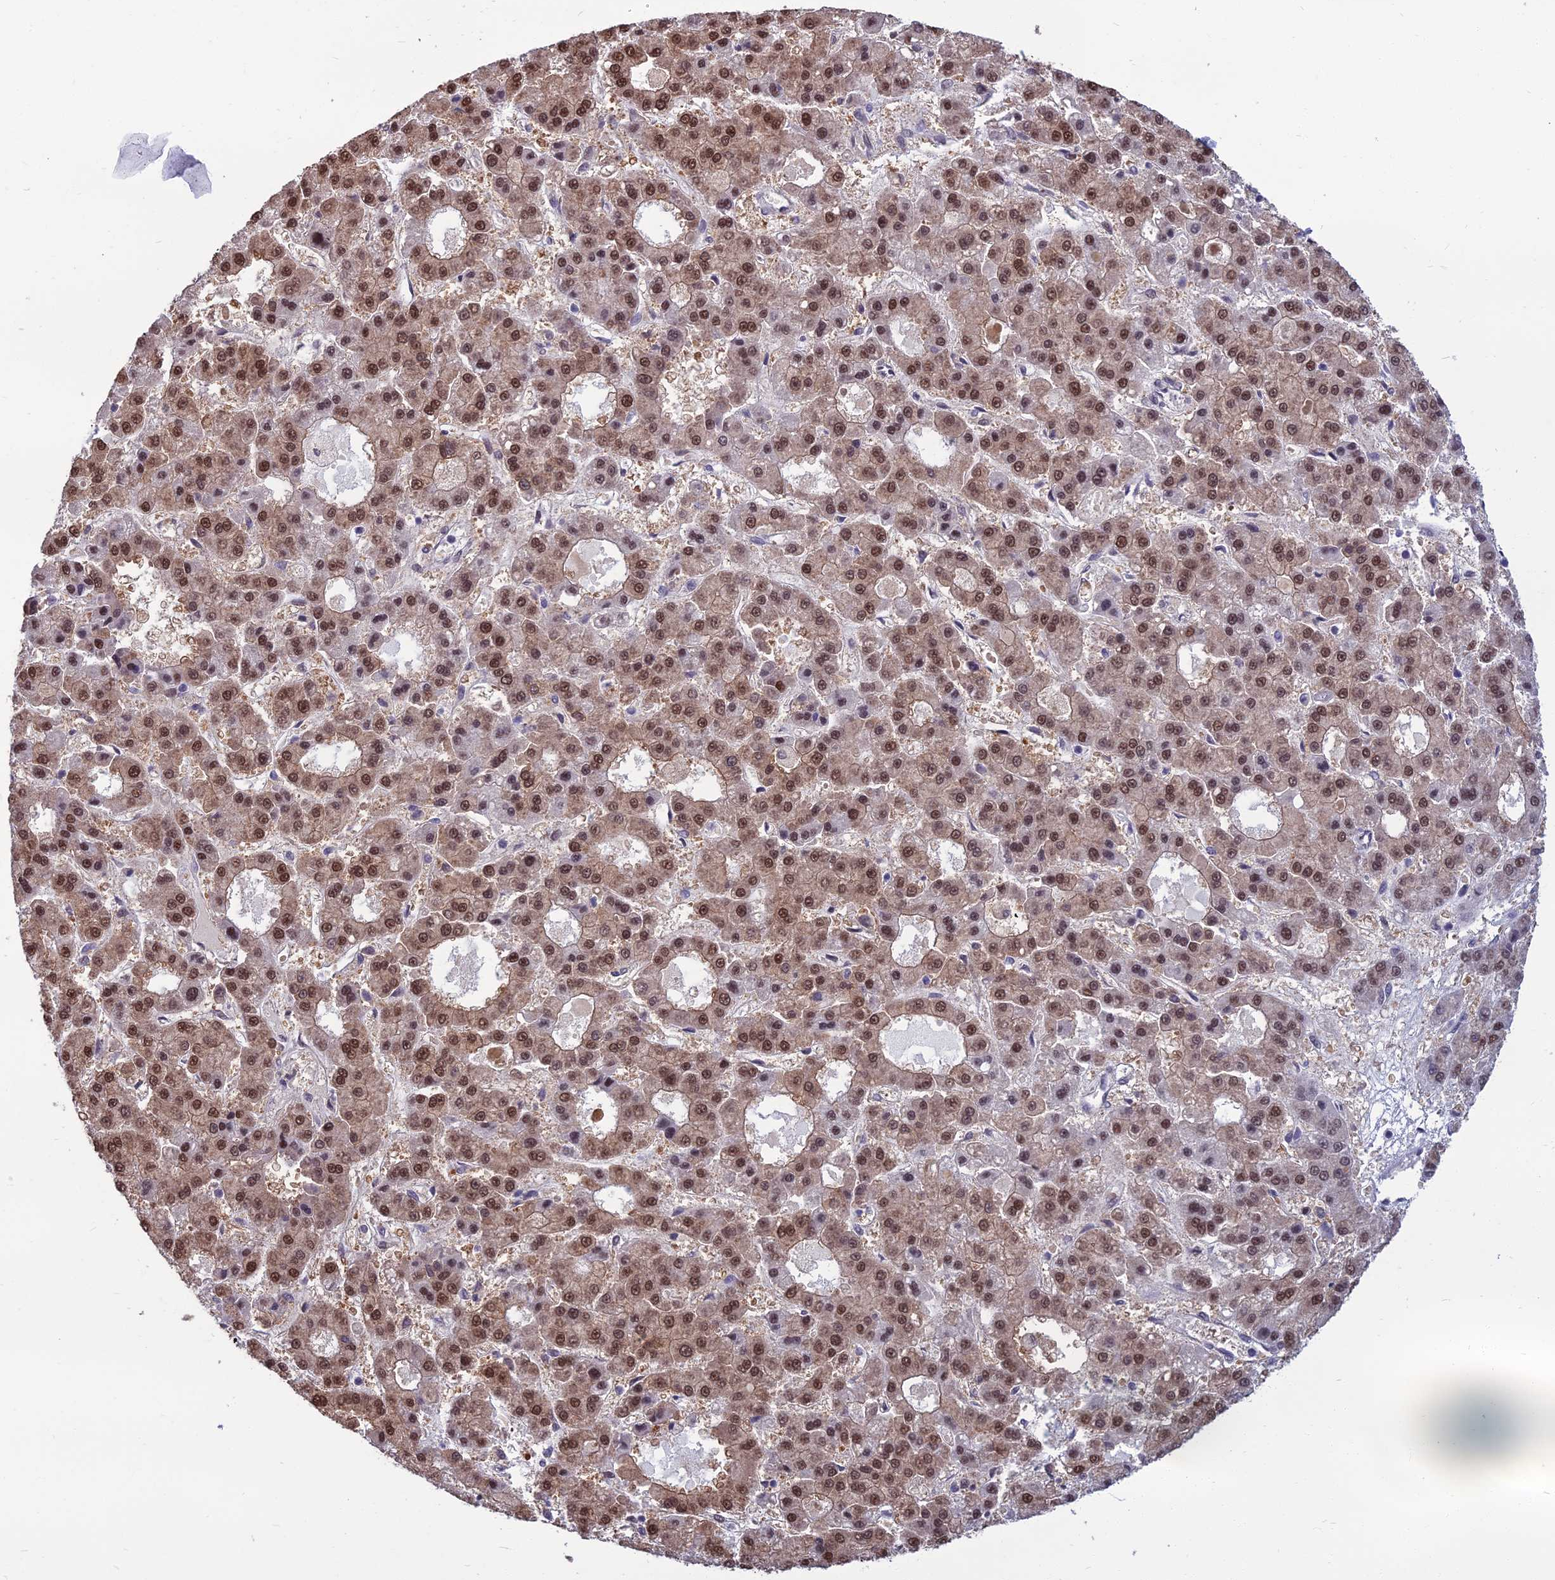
{"staining": {"intensity": "moderate", "quantity": ">75%", "location": "nuclear"}, "tissue": "liver cancer", "cell_type": "Tumor cells", "image_type": "cancer", "snomed": [{"axis": "morphology", "description": "Carcinoma, Hepatocellular, NOS"}, {"axis": "topography", "description": "Liver"}], "caption": "Immunohistochemistry of human liver hepatocellular carcinoma shows medium levels of moderate nuclear positivity in about >75% of tumor cells. Nuclei are stained in blue.", "gene": "NR4A3", "patient": {"sex": "male", "age": 70}}